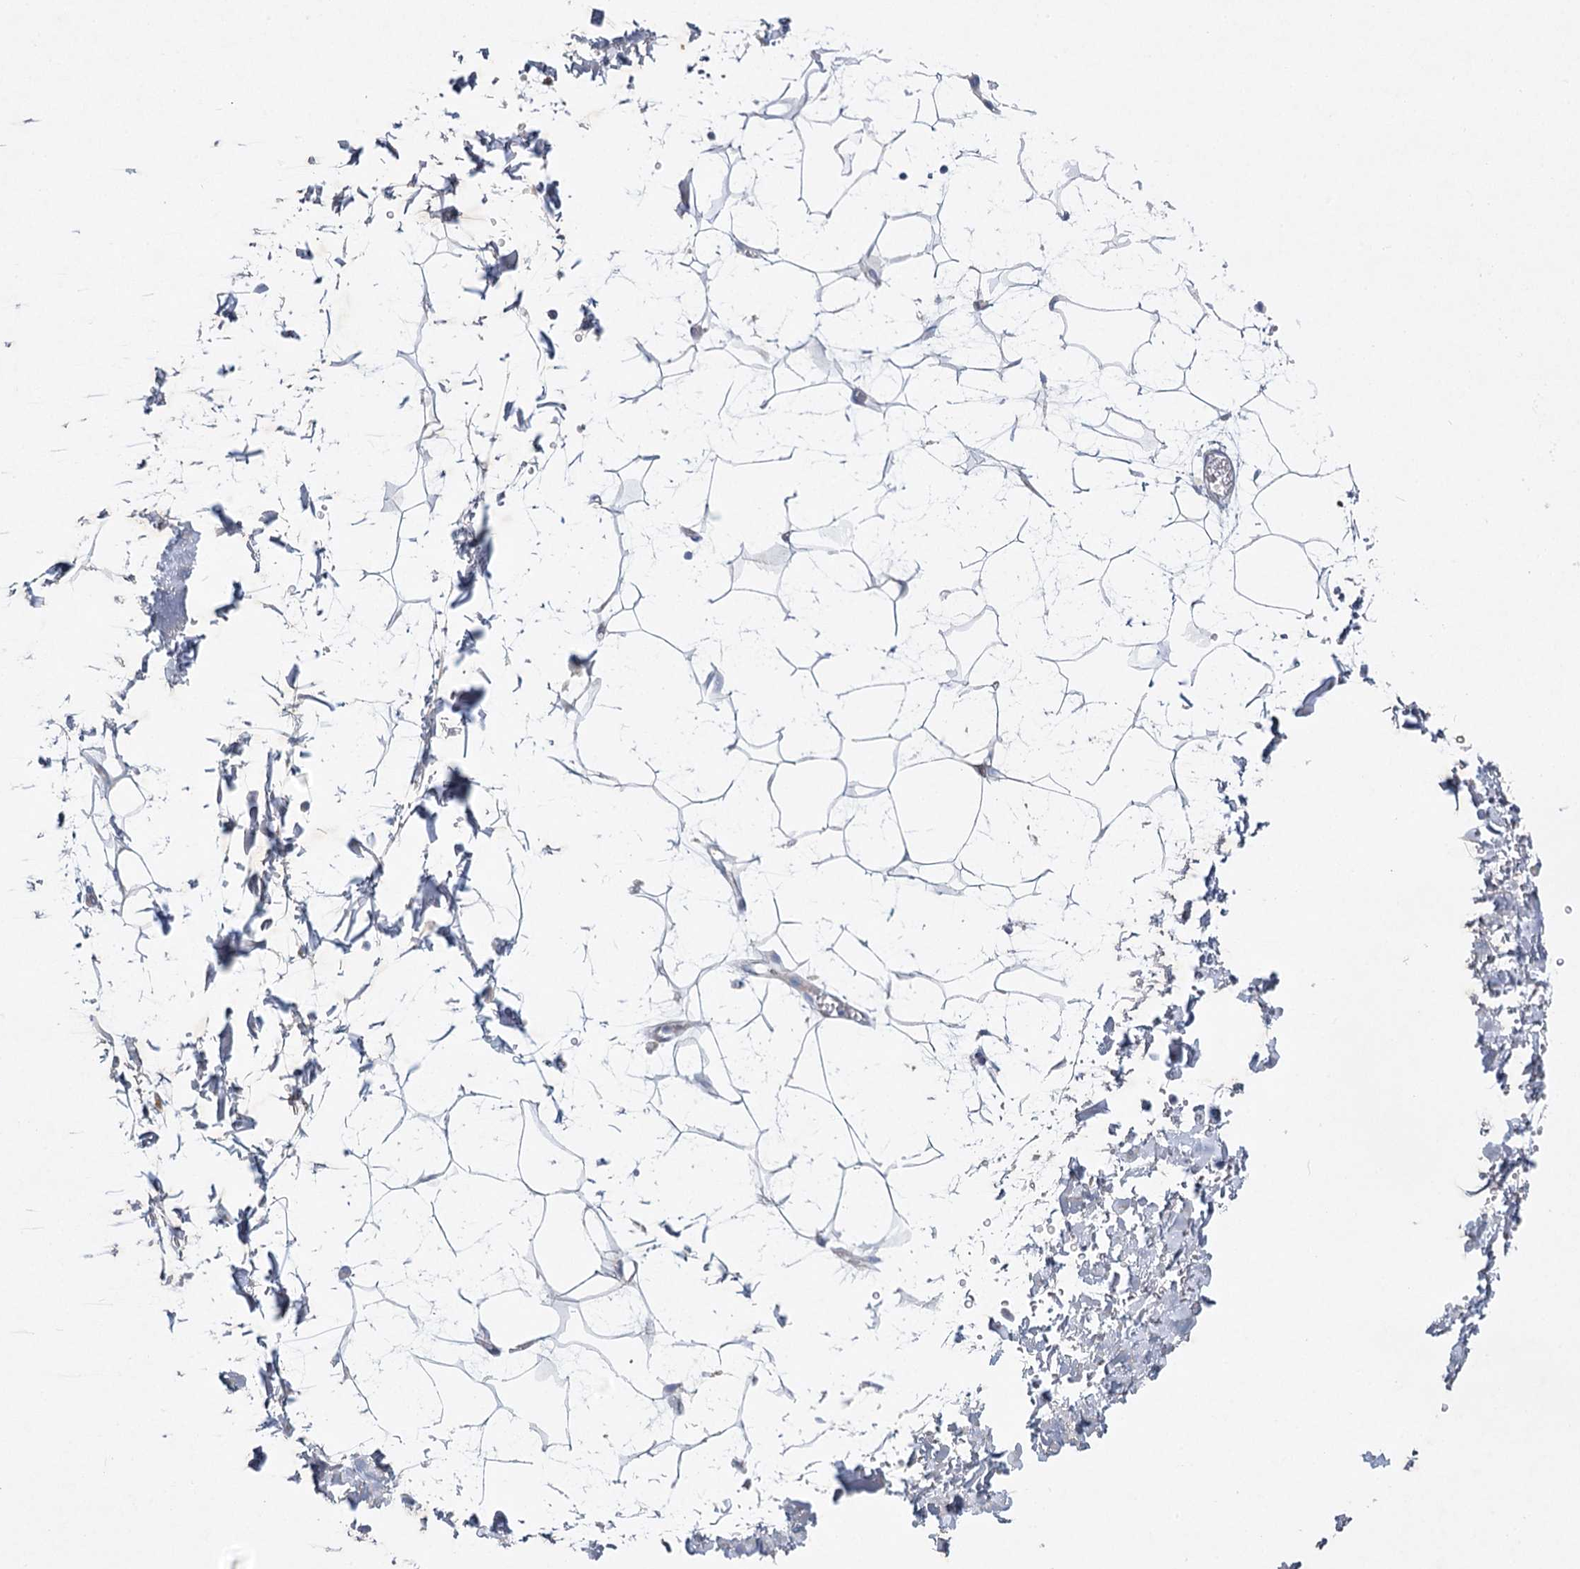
{"staining": {"intensity": "negative", "quantity": "none", "location": "none"}, "tissue": "adipose tissue", "cell_type": "Adipocytes", "image_type": "normal", "snomed": [{"axis": "morphology", "description": "Normal tissue, NOS"}, {"axis": "topography", "description": "Soft tissue"}], "caption": "High power microscopy micrograph of an IHC micrograph of normal adipose tissue, revealing no significant positivity in adipocytes. (DAB immunohistochemistry, high magnification).", "gene": "MAP3K13", "patient": {"sex": "male", "age": 72}}